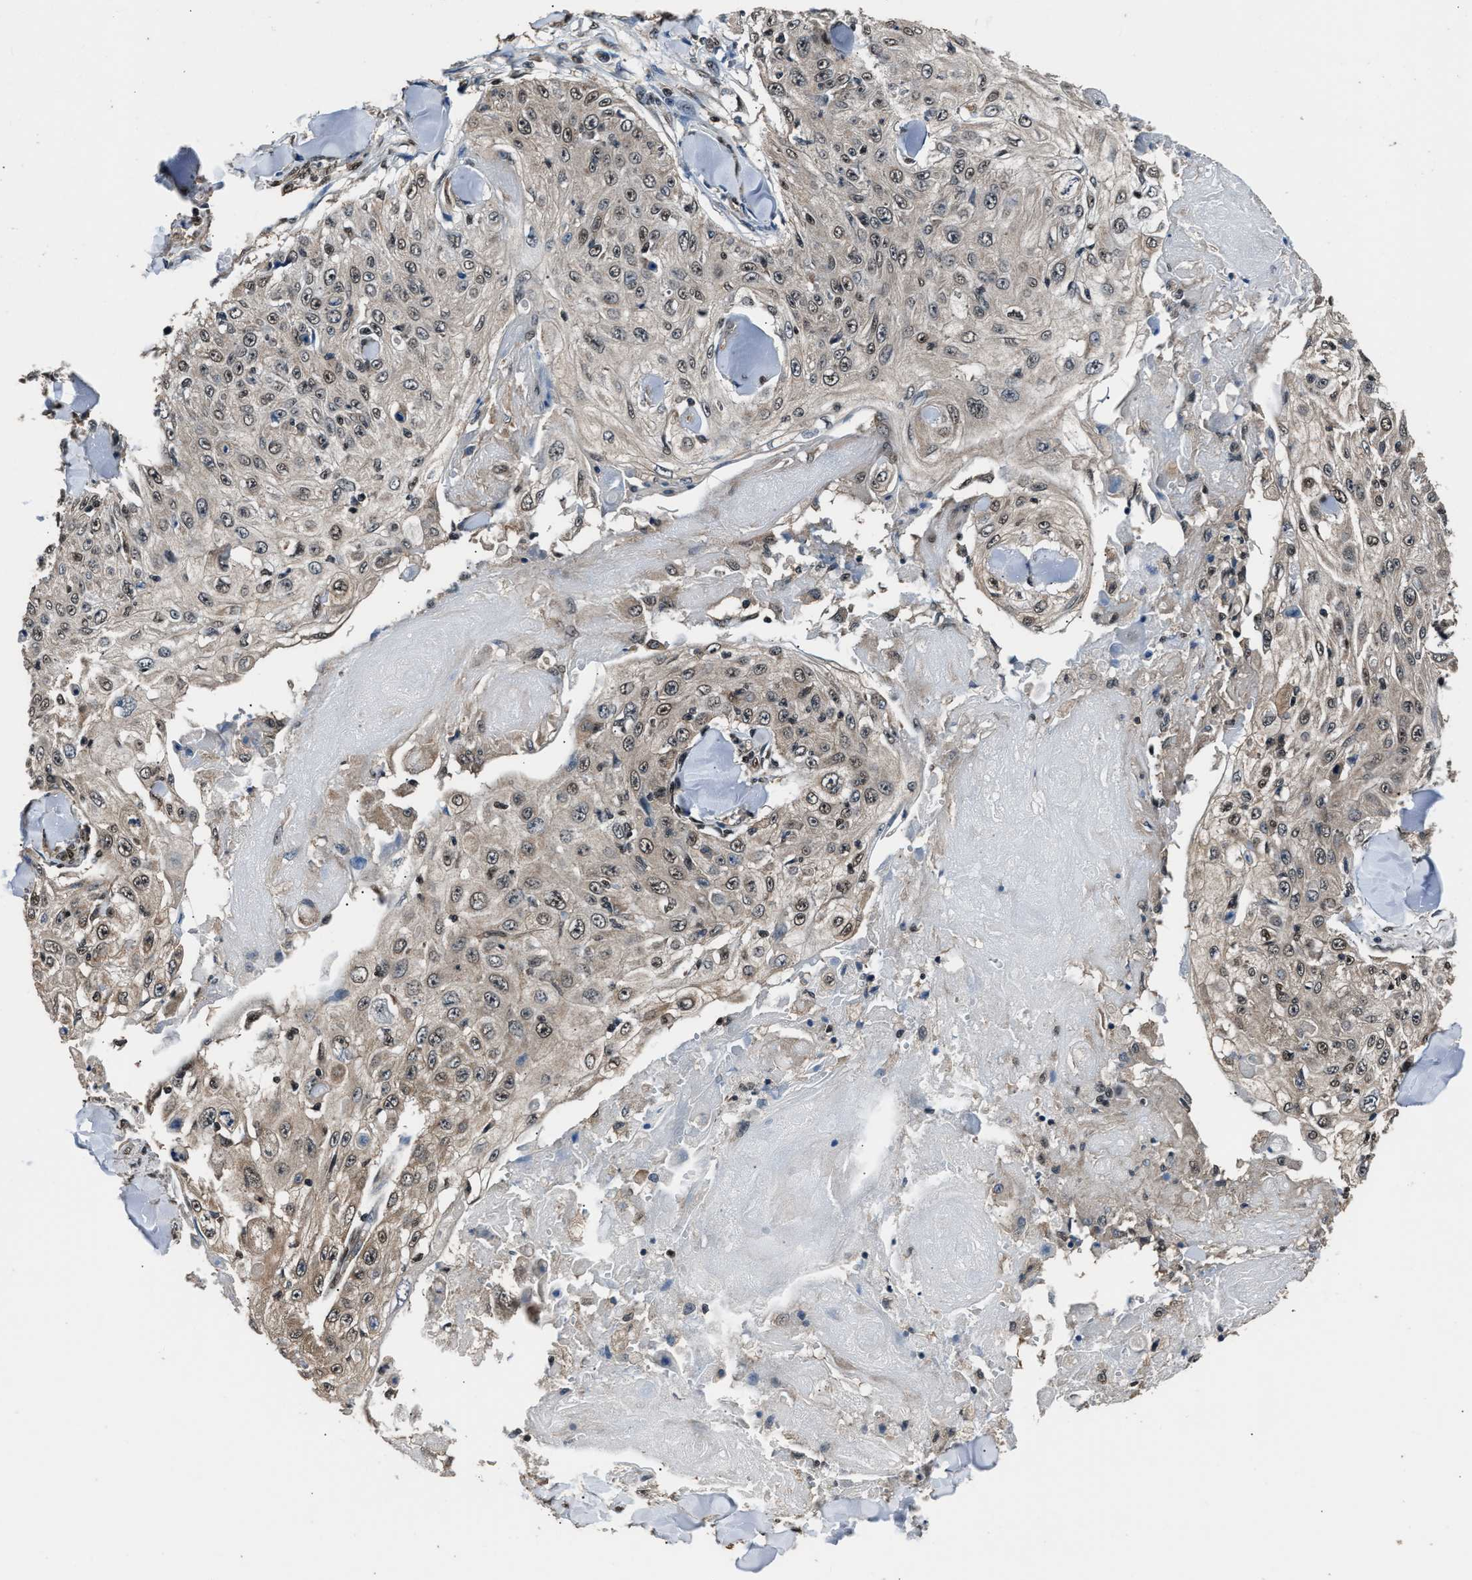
{"staining": {"intensity": "weak", "quantity": ">75%", "location": "cytoplasmic/membranous,nuclear"}, "tissue": "skin cancer", "cell_type": "Tumor cells", "image_type": "cancer", "snomed": [{"axis": "morphology", "description": "Squamous cell carcinoma, NOS"}, {"axis": "topography", "description": "Skin"}], "caption": "About >75% of tumor cells in human skin squamous cell carcinoma demonstrate weak cytoplasmic/membranous and nuclear protein positivity as visualized by brown immunohistochemical staining.", "gene": "DFFA", "patient": {"sex": "male", "age": 86}}